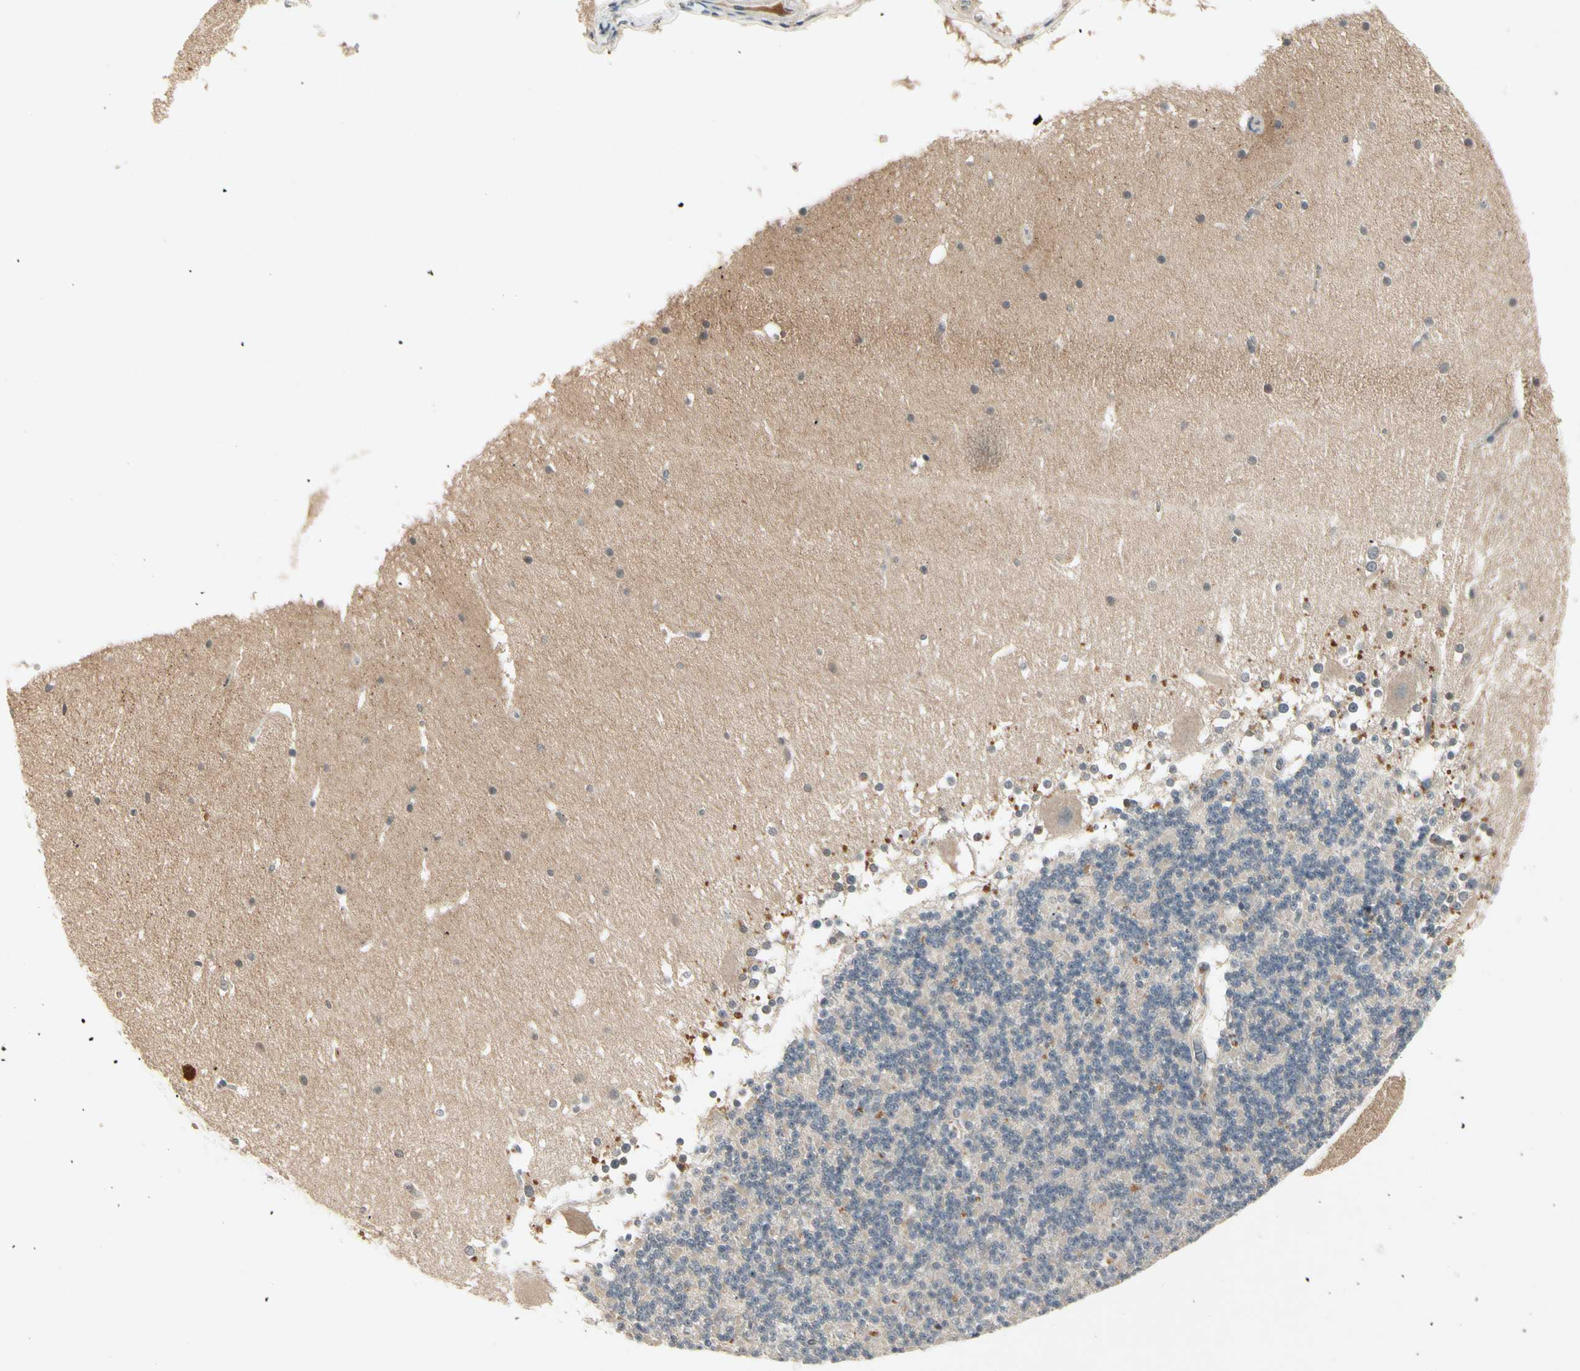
{"staining": {"intensity": "negative", "quantity": "none", "location": "none"}, "tissue": "cerebellum", "cell_type": "Cells in granular layer", "image_type": "normal", "snomed": [{"axis": "morphology", "description": "Normal tissue, NOS"}, {"axis": "topography", "description": "Cerebellum"}], "caption": "This micrograph is of unremarkable cerebellum stained with immunohistochemistry to label a protein in brown with the nuclei are counter-stained blue. There is no positivity in cells in granular layer.", "gene": "CCL4", "patient": {"sex": "female", "age": 19}}